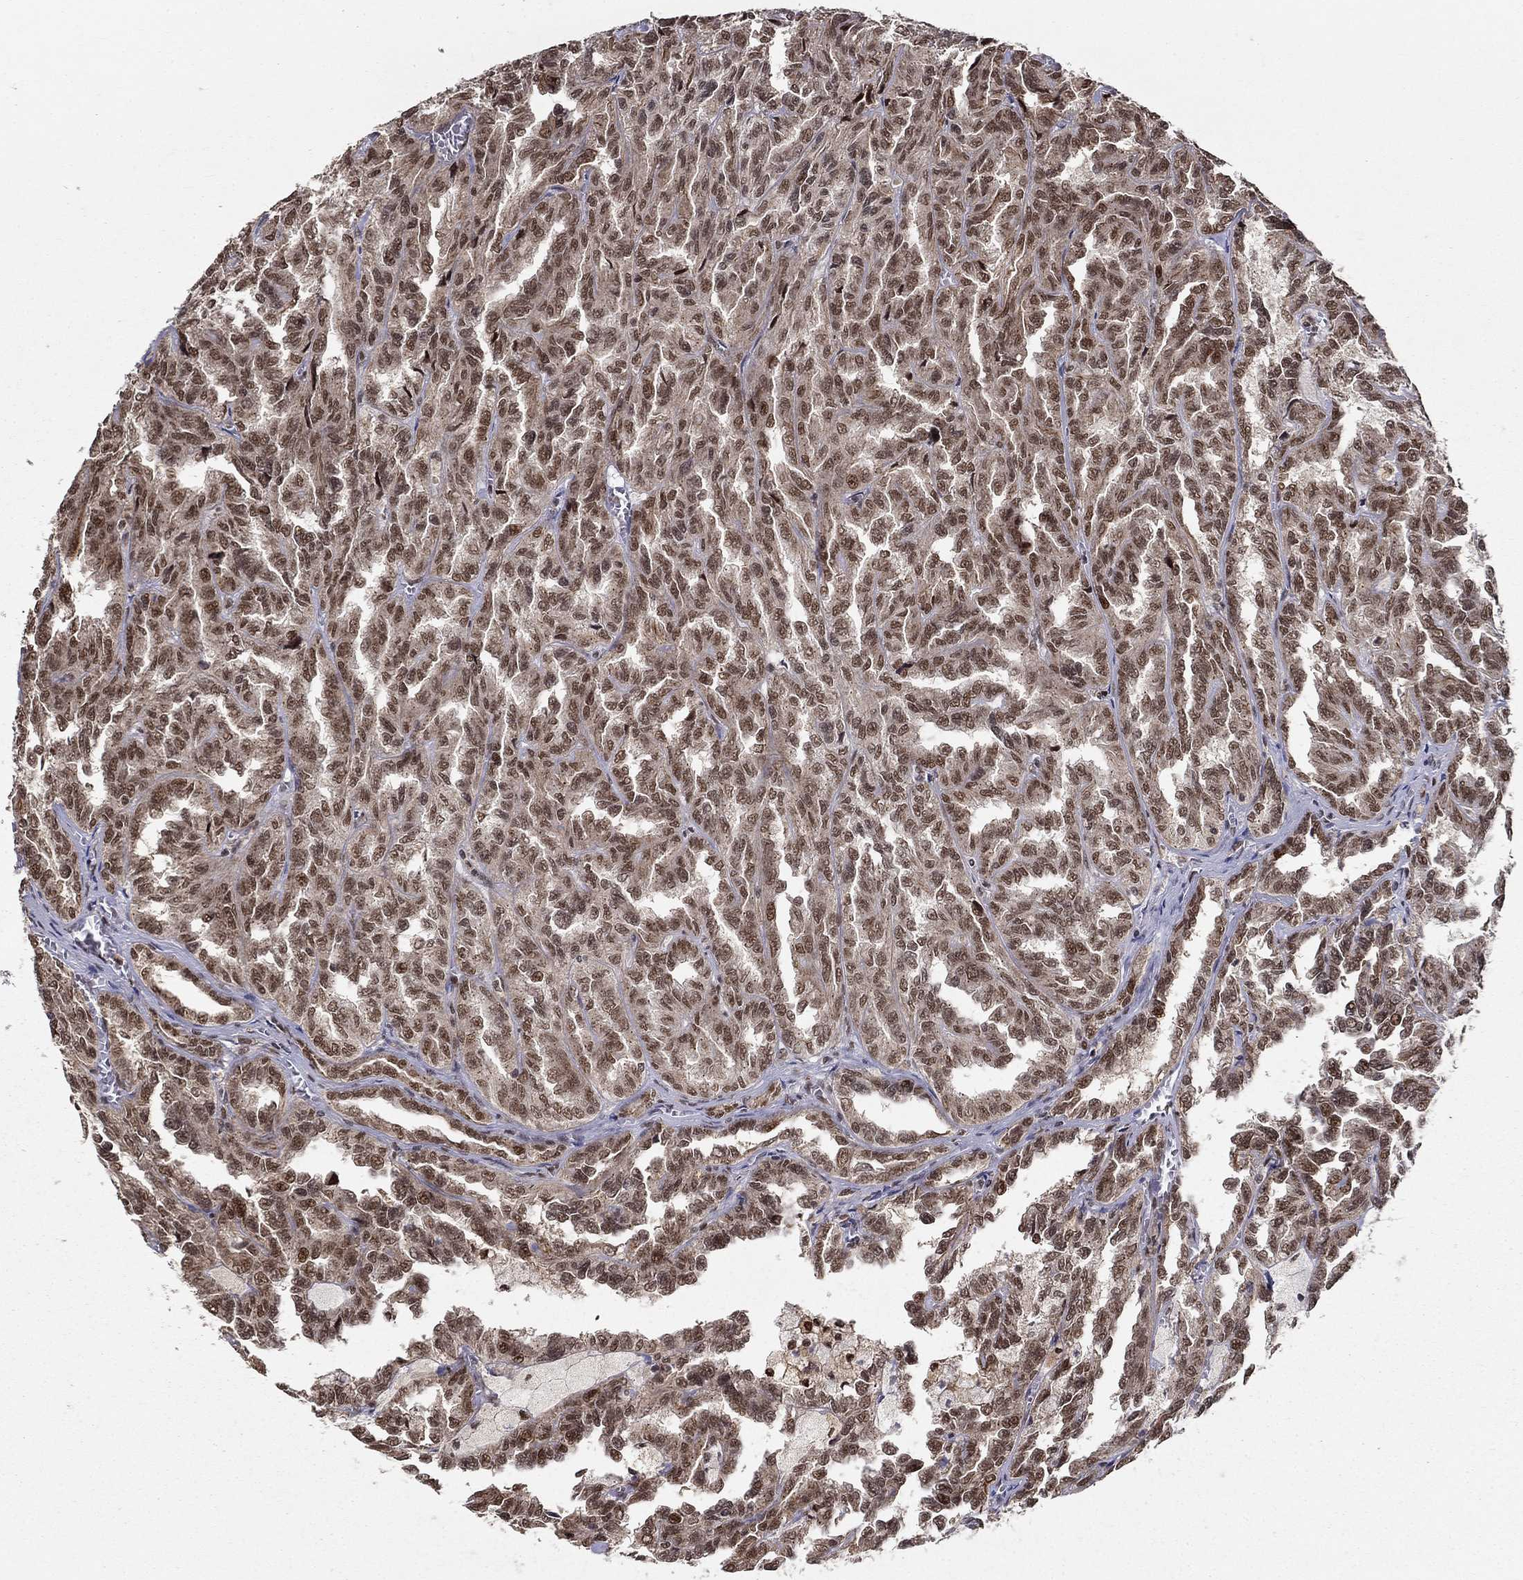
{"staining": {"intensity": "moderate", "quantity": ">75%", "location": "cytoplasmic/membranous,nuclear"}, "tissue": "renal cancer", "cell_type": "Tumor cells", "image_type": "cancer", "snomed": [{"axis": "morphology", "description": "Adenocarcinoma, NOS"}, {"axis": "topography", "description": "Kidney"}], "caption": "Immunohistochemistry (IHC) photomicrograph of human renal cancer (adenocarcinoma) stained for a protein (brown), which shows medium levels of moderate cytoplasmic/membranous and nuclear expression in approximately >75% of tumor cells.", "gene": "CDCA7L", "patient": {"sex": "male", "age": 79}}